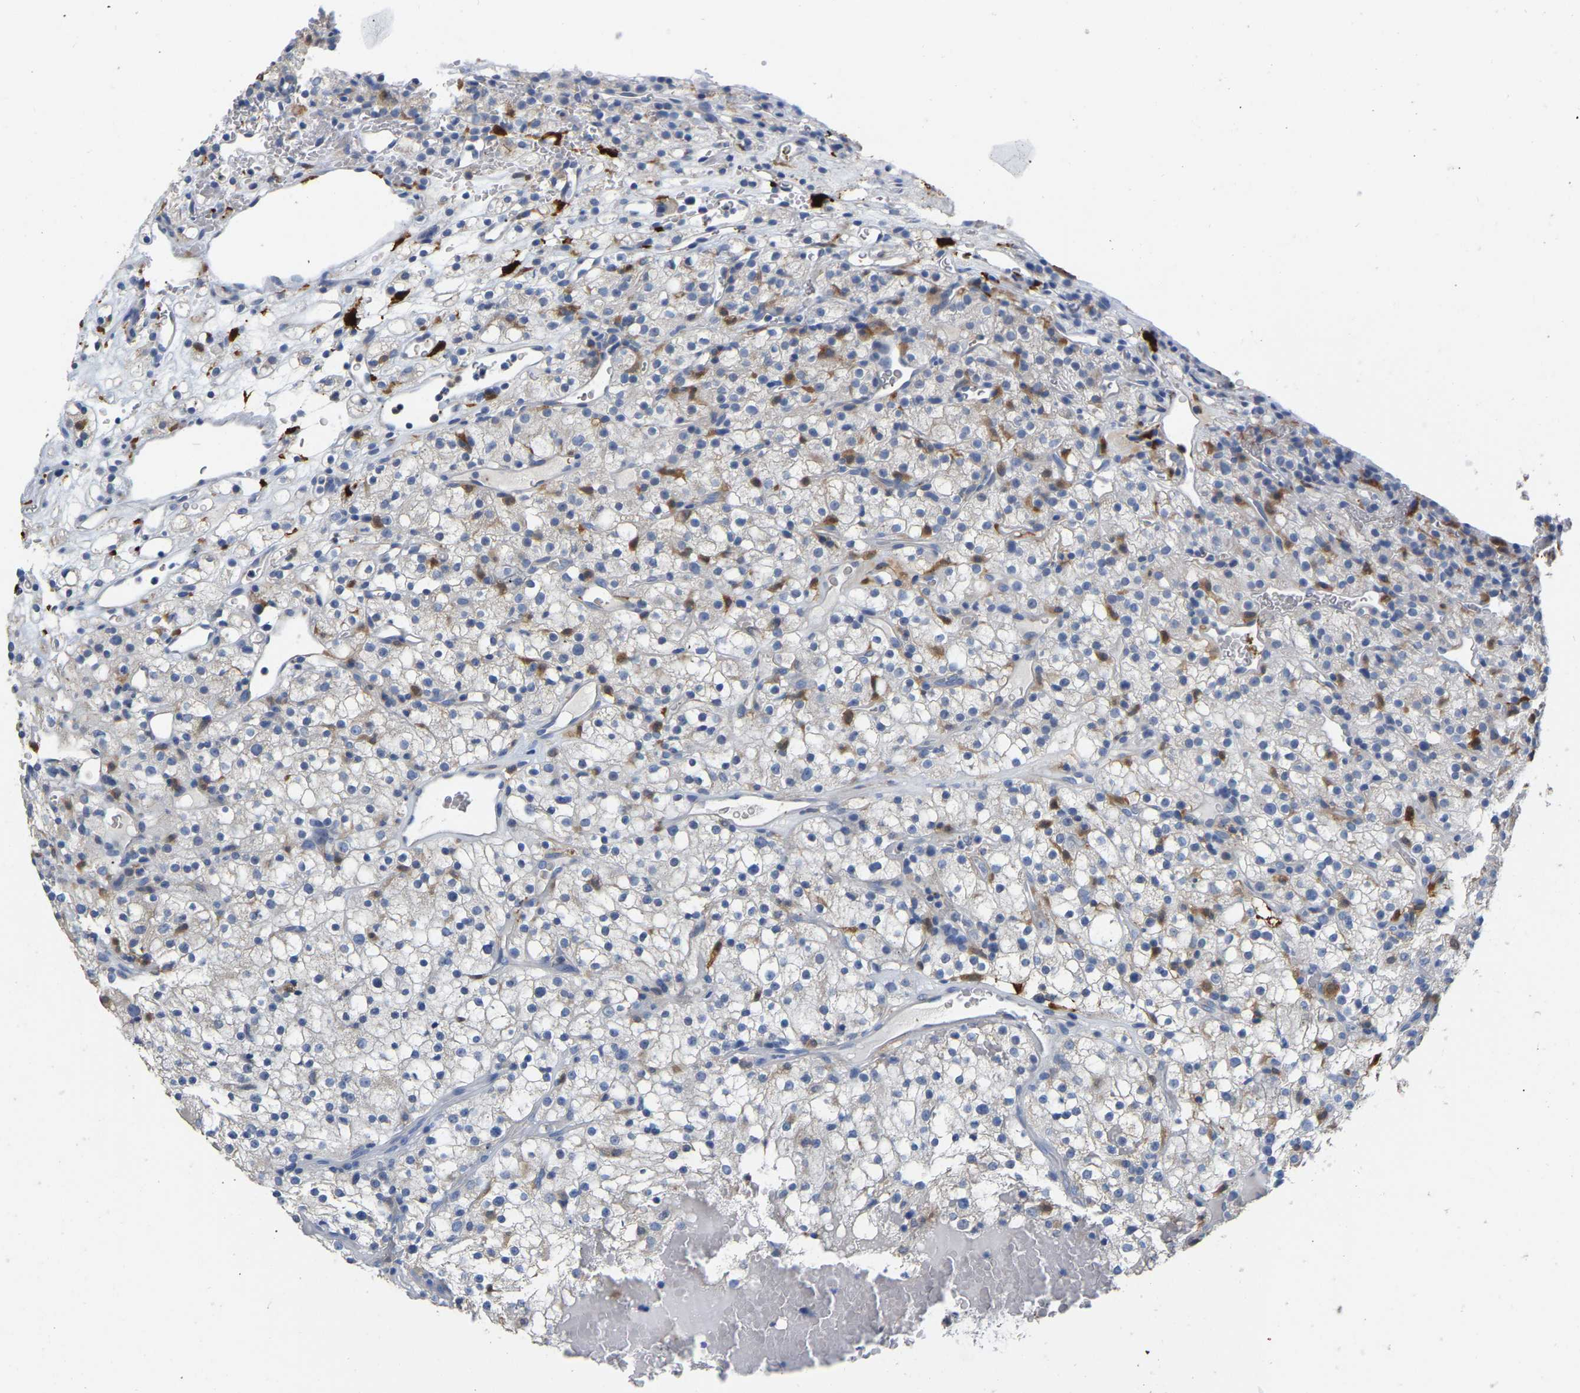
{"staining": {"intensity": "negative", "quantity": "none", "location": "none"}, "tissue": "renal cancer", "cell_type": "Tumor cells", "image_type": "cancer", "snomed": [{"axis": "morphology", "description": "Normal tissue, NOS"}, {"axis": "morphology", "description": "Adenocarcinoma, NOS"}, {"axis": "topography", "description": "Kidney"}], "caption": "IHC photomicrograph of neoplastic tissue: renal adenocarcinoma stained with DAB shows no significant protein expression in tumor cells.", "gene": "ULBP2", "patient": {"sex": "female", "age": 72}}